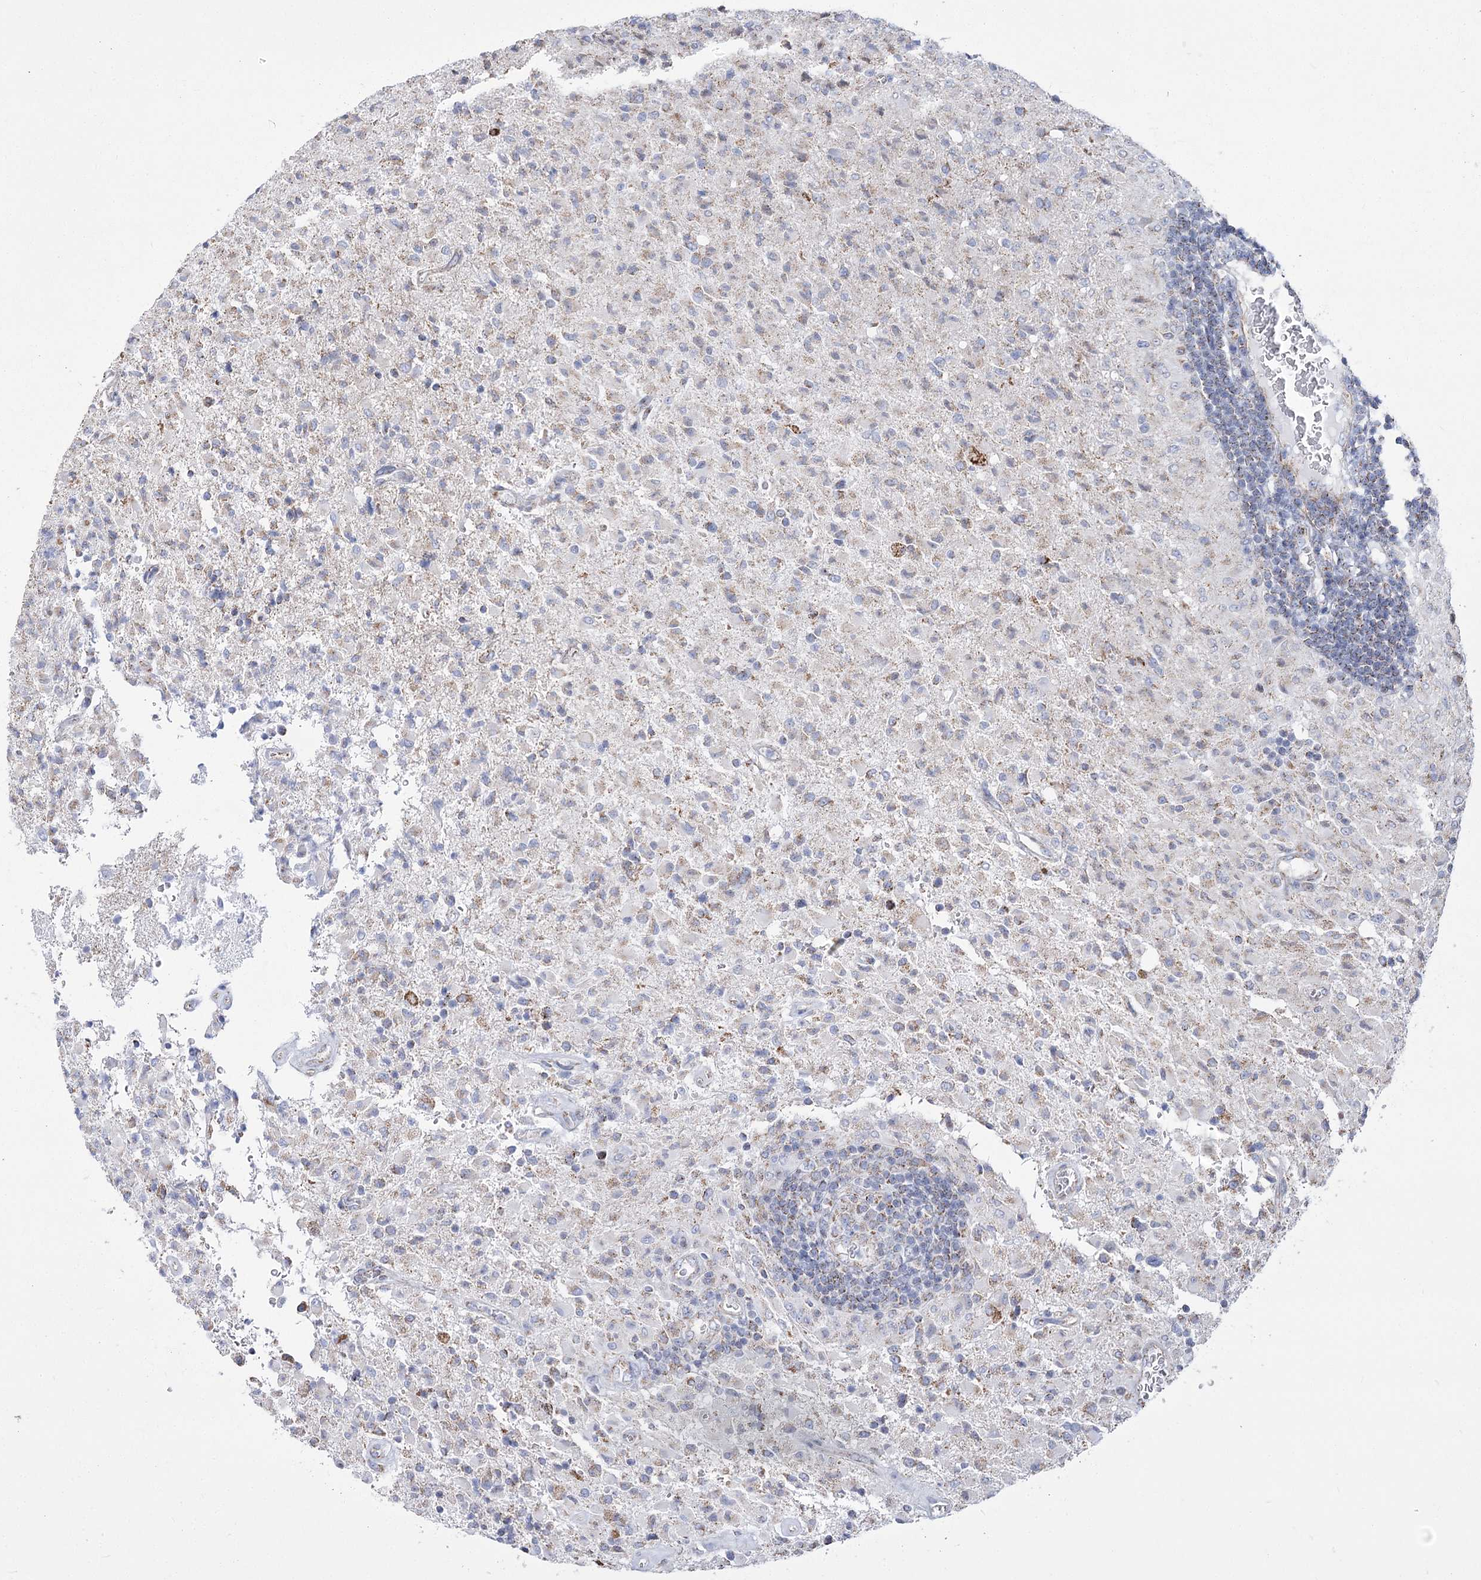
{"staining": {"intensity": "weak", "quantity": "<25%", "location": "cytoplasmic/membranous"}, "tissue": "glioma", "cell_type": "Tumor cells", "image_type": "cancer", "snomed": [{"axis": "morphology", "description": "Glioma, malignant, High grade"}, {"axis": "topography", "description": "Brain"}], "caption": "Tumor cells are negative for protein expression in human high-grade glioma (malignant).", "gene": "PDHB", "patient": {"sex": "female", "age": 57}}